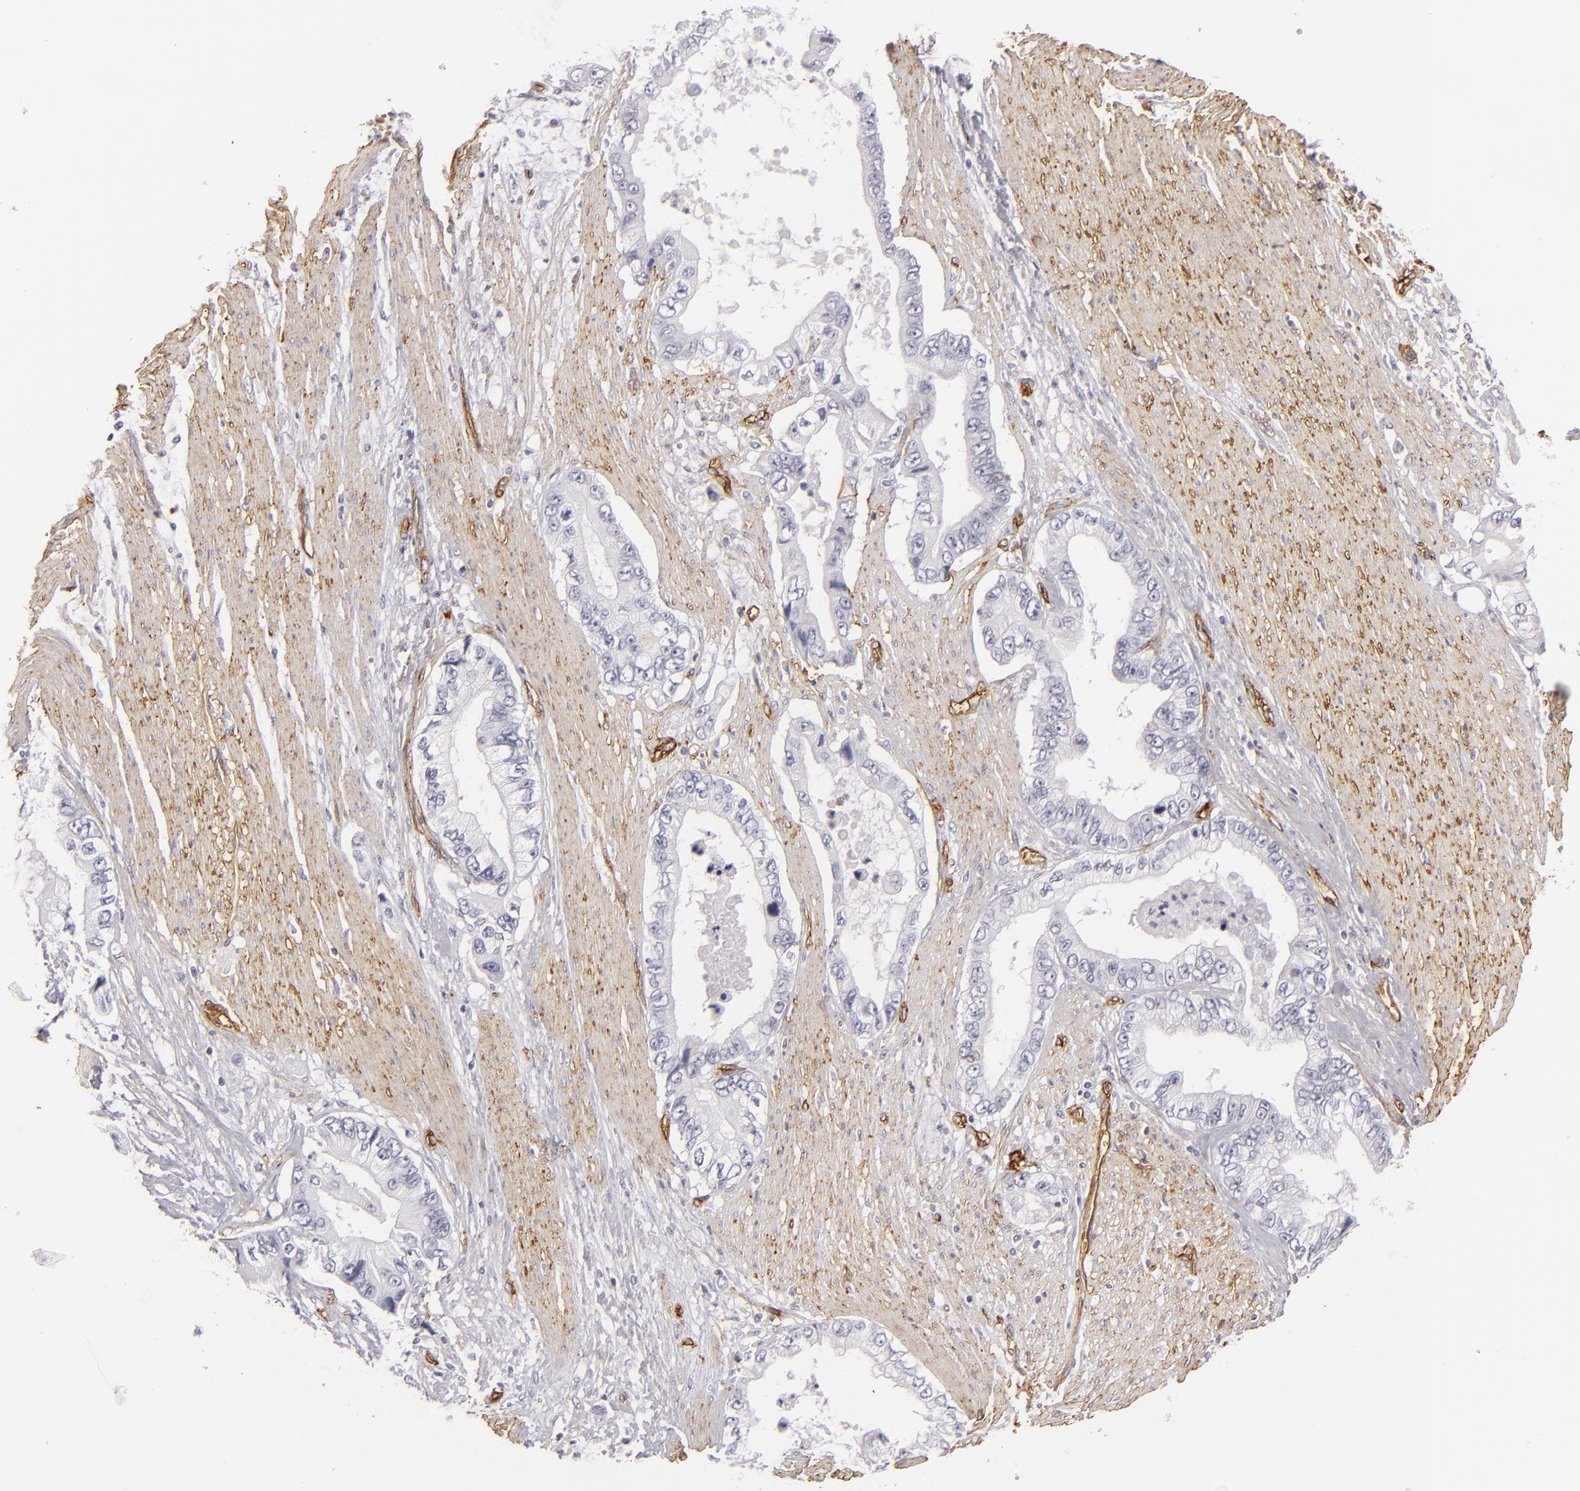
{"staining": {"intensity": "negative", "quantity": "none", "location": "none"}, "tissue": "pancreatic cancer", "cell_type": "Tumor cells", "image_type": "cancer", "snomed": [{"axis": "morphology", "description": "Adenocarcinoma, NOS"}, {"axis": "topography", "description": "Pancreas"}, {"axis": "topography", "description": "Stomach, upper"}], "caption": "DAB immunohistochemical staining of human adenocarcinoma (pancreatic) demonstrates no significant staining in tumor cells.", "gene": "MCAM", "patient": {"sex": "male", "age": 77}}